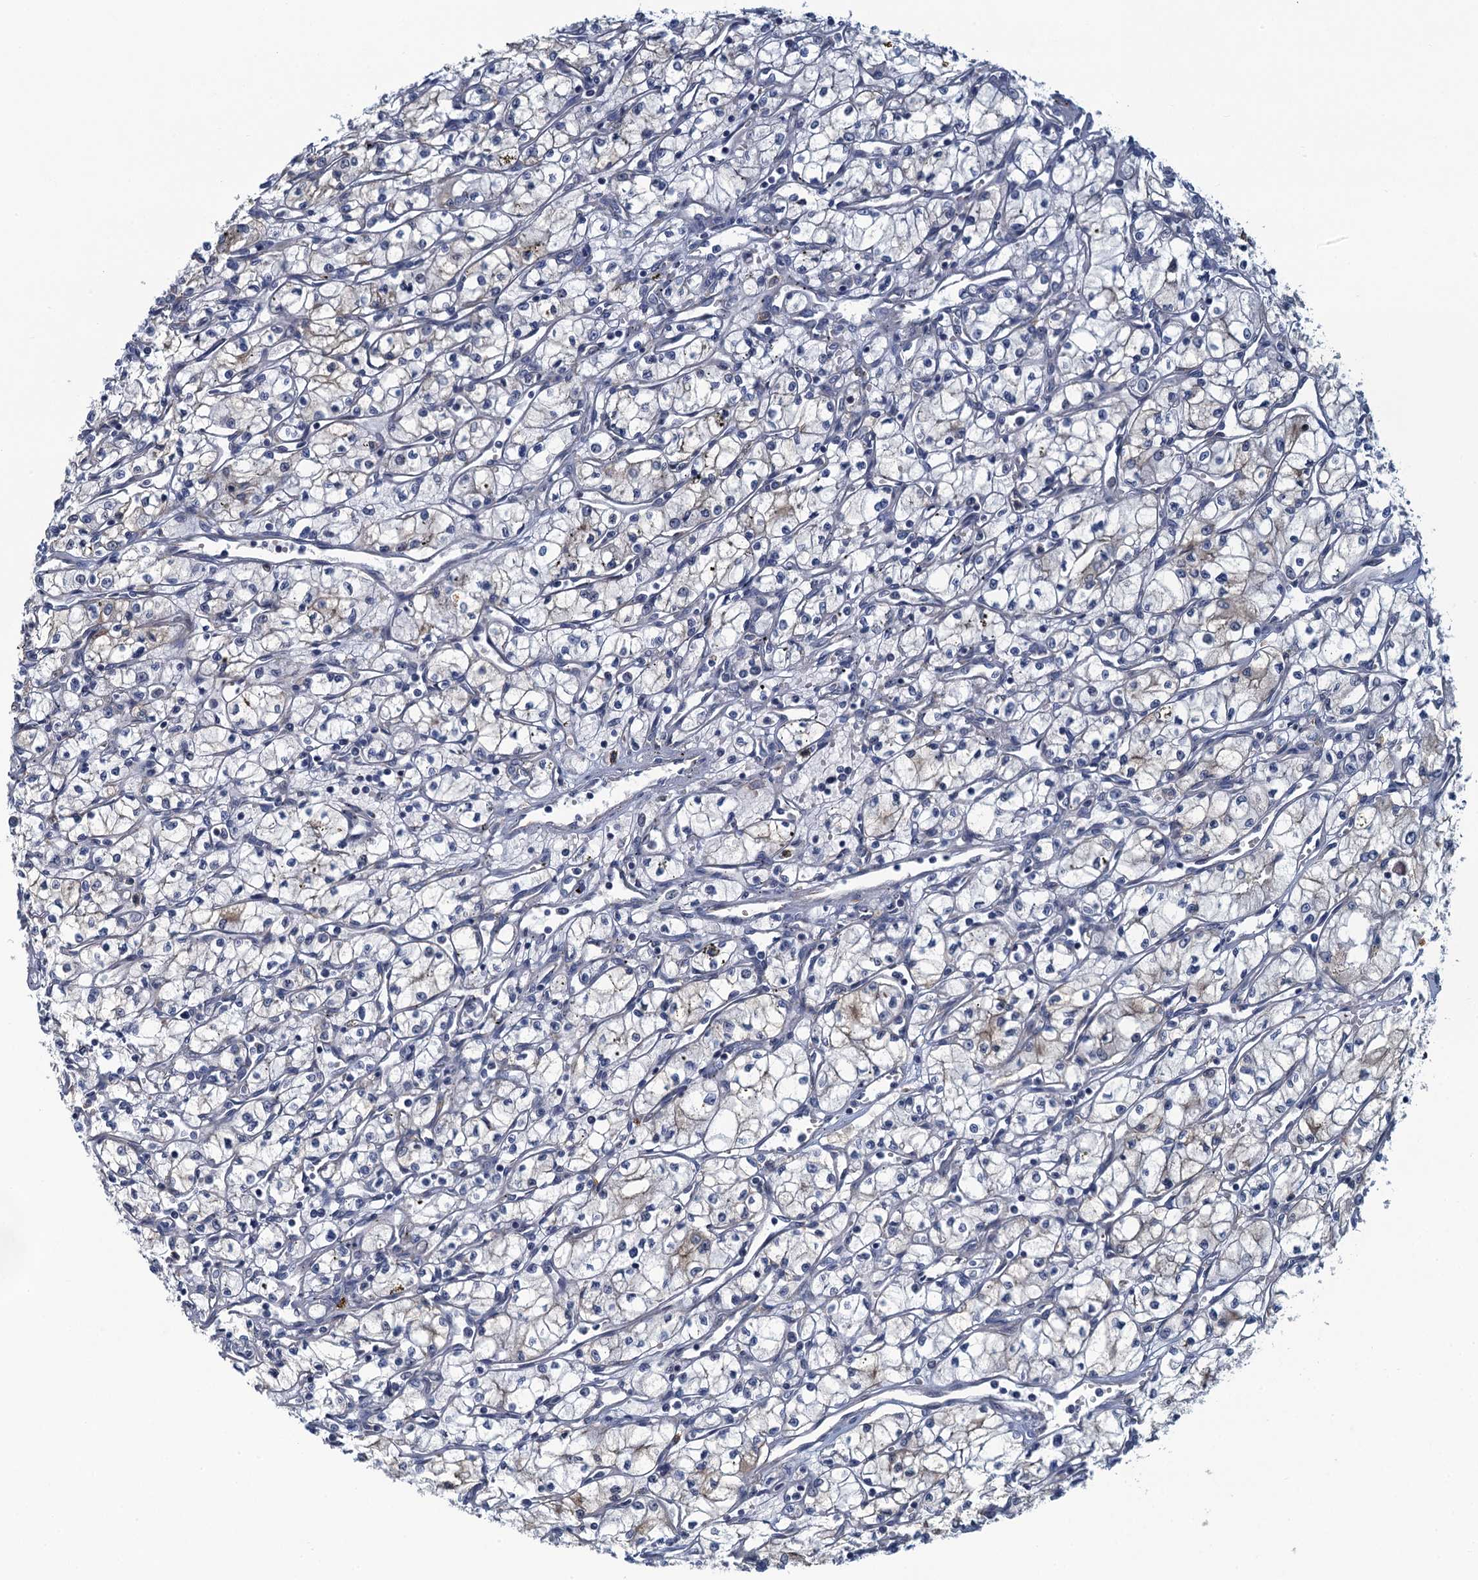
{"staining": {"intensity": "negative", "quantity": "none", "location": "none"}, "tissue": "renal cancer", "cell_type": "Tumor cells", "image_type": "cancer", "snomed": [{"axis": "morphology", "description": "Adenocarcinoma, NOS"}, {"axis": "topography", "description": "Kidney"}], "caption": "The histopathology image displays no significant expression in tumor cells of adenocarcinoma (renal).", "gene": "NCKAP1L", "patient": {"sex": "male", "age": 59}}